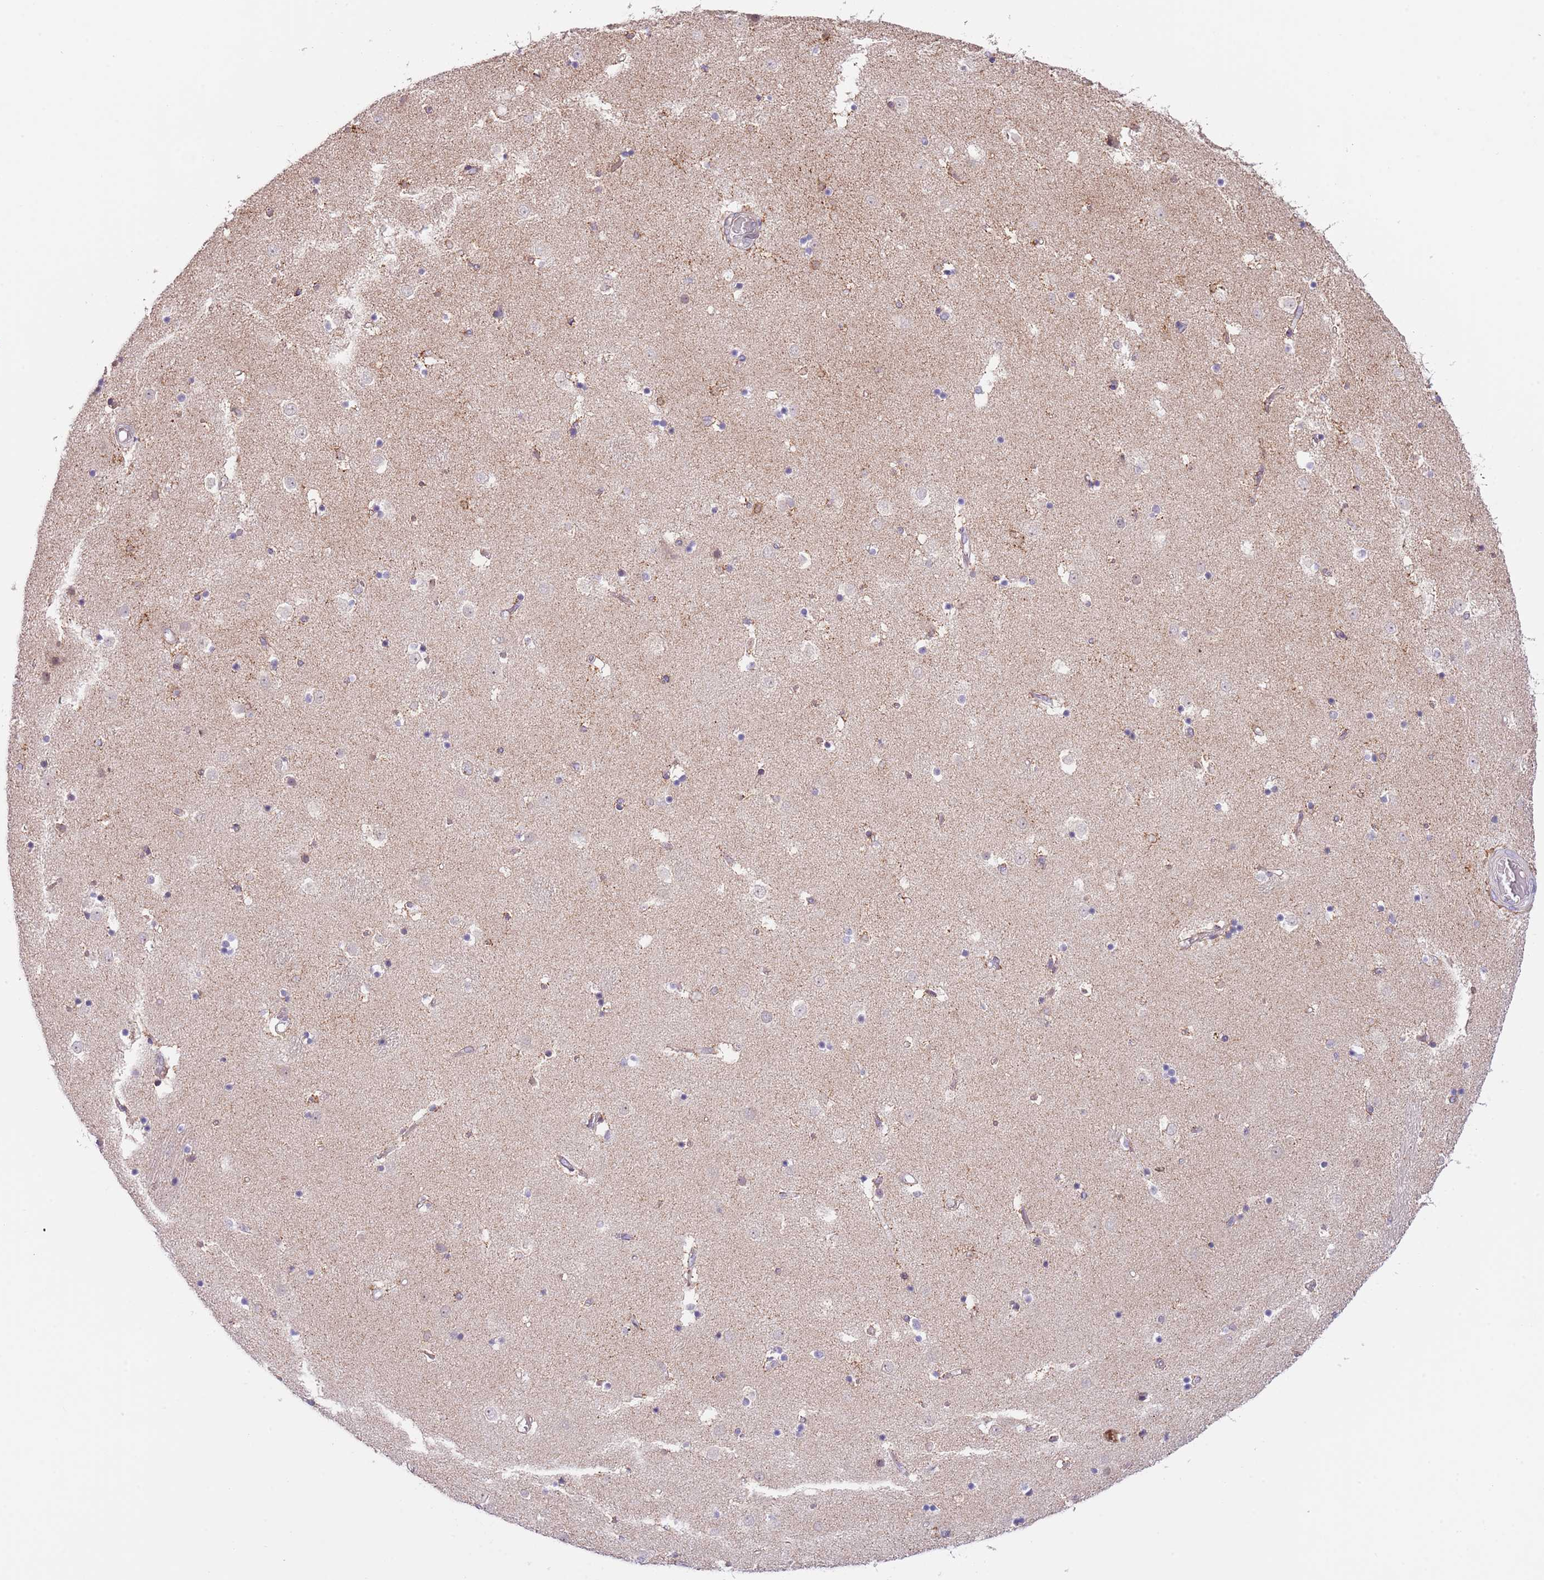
{"staining": {"intensity": "negative", "quantity": "none", "location": "none"}, "tissue": "caudate", "cell_type": "Glial cells", "image_type": "normal", "snomed": [{"axis": "morphology", "description": "Normal tissue, NOS"}, {"axis": "topography", "description": "Lateral ventricle wall"}], "caption": "IHC histopathology image of normal caudate stained for a protein (brown), which reveals no staining in glial cells. Nuclei are stained in blue.", "gene": "AP1S2", "patient": {"sex": "female", "age": 52}}